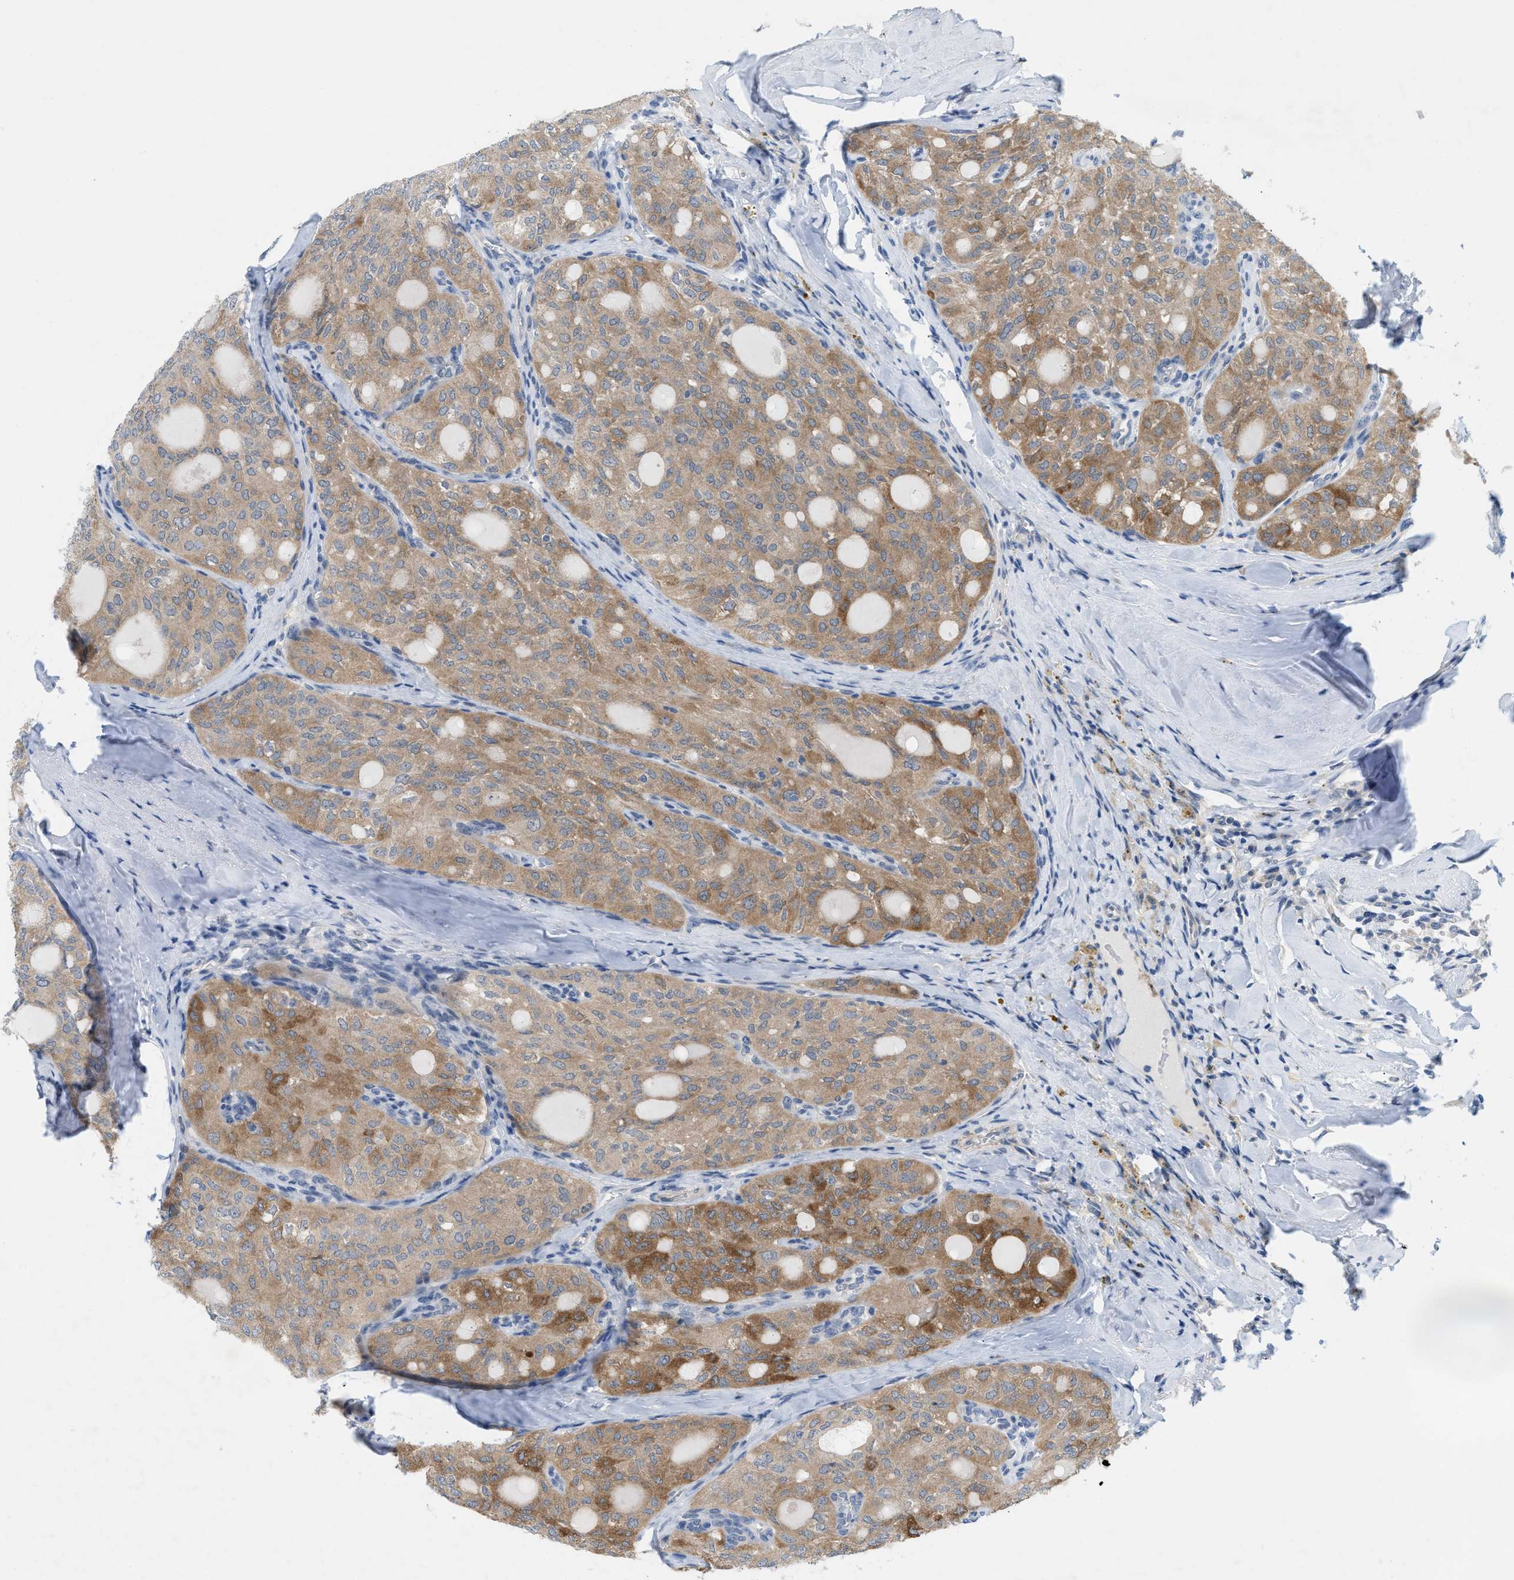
{"staining": {"intensity": "moderate", "quantity": "25%-75%", "location": "cytoplasmic/membranous"}, "tissue": "thyroid cancer", "cell_type": "Tumor cells", "image_type": "cancer", "snomed": [{"axis": "morphology", "description": "Follicular adenoma carcinoma, NOS"}, {"axis": "topography", "description": "Thyroid gland"}], "caption": "The histopathology image shows a brown stain indicating the presence of a protein in the cytoplasmic/membranous of tumor cells in thyroid cancer (follicular adenoma carcinoma).", "gene": "WIPI2", "patient": {"sex": "male", "age": 75}}